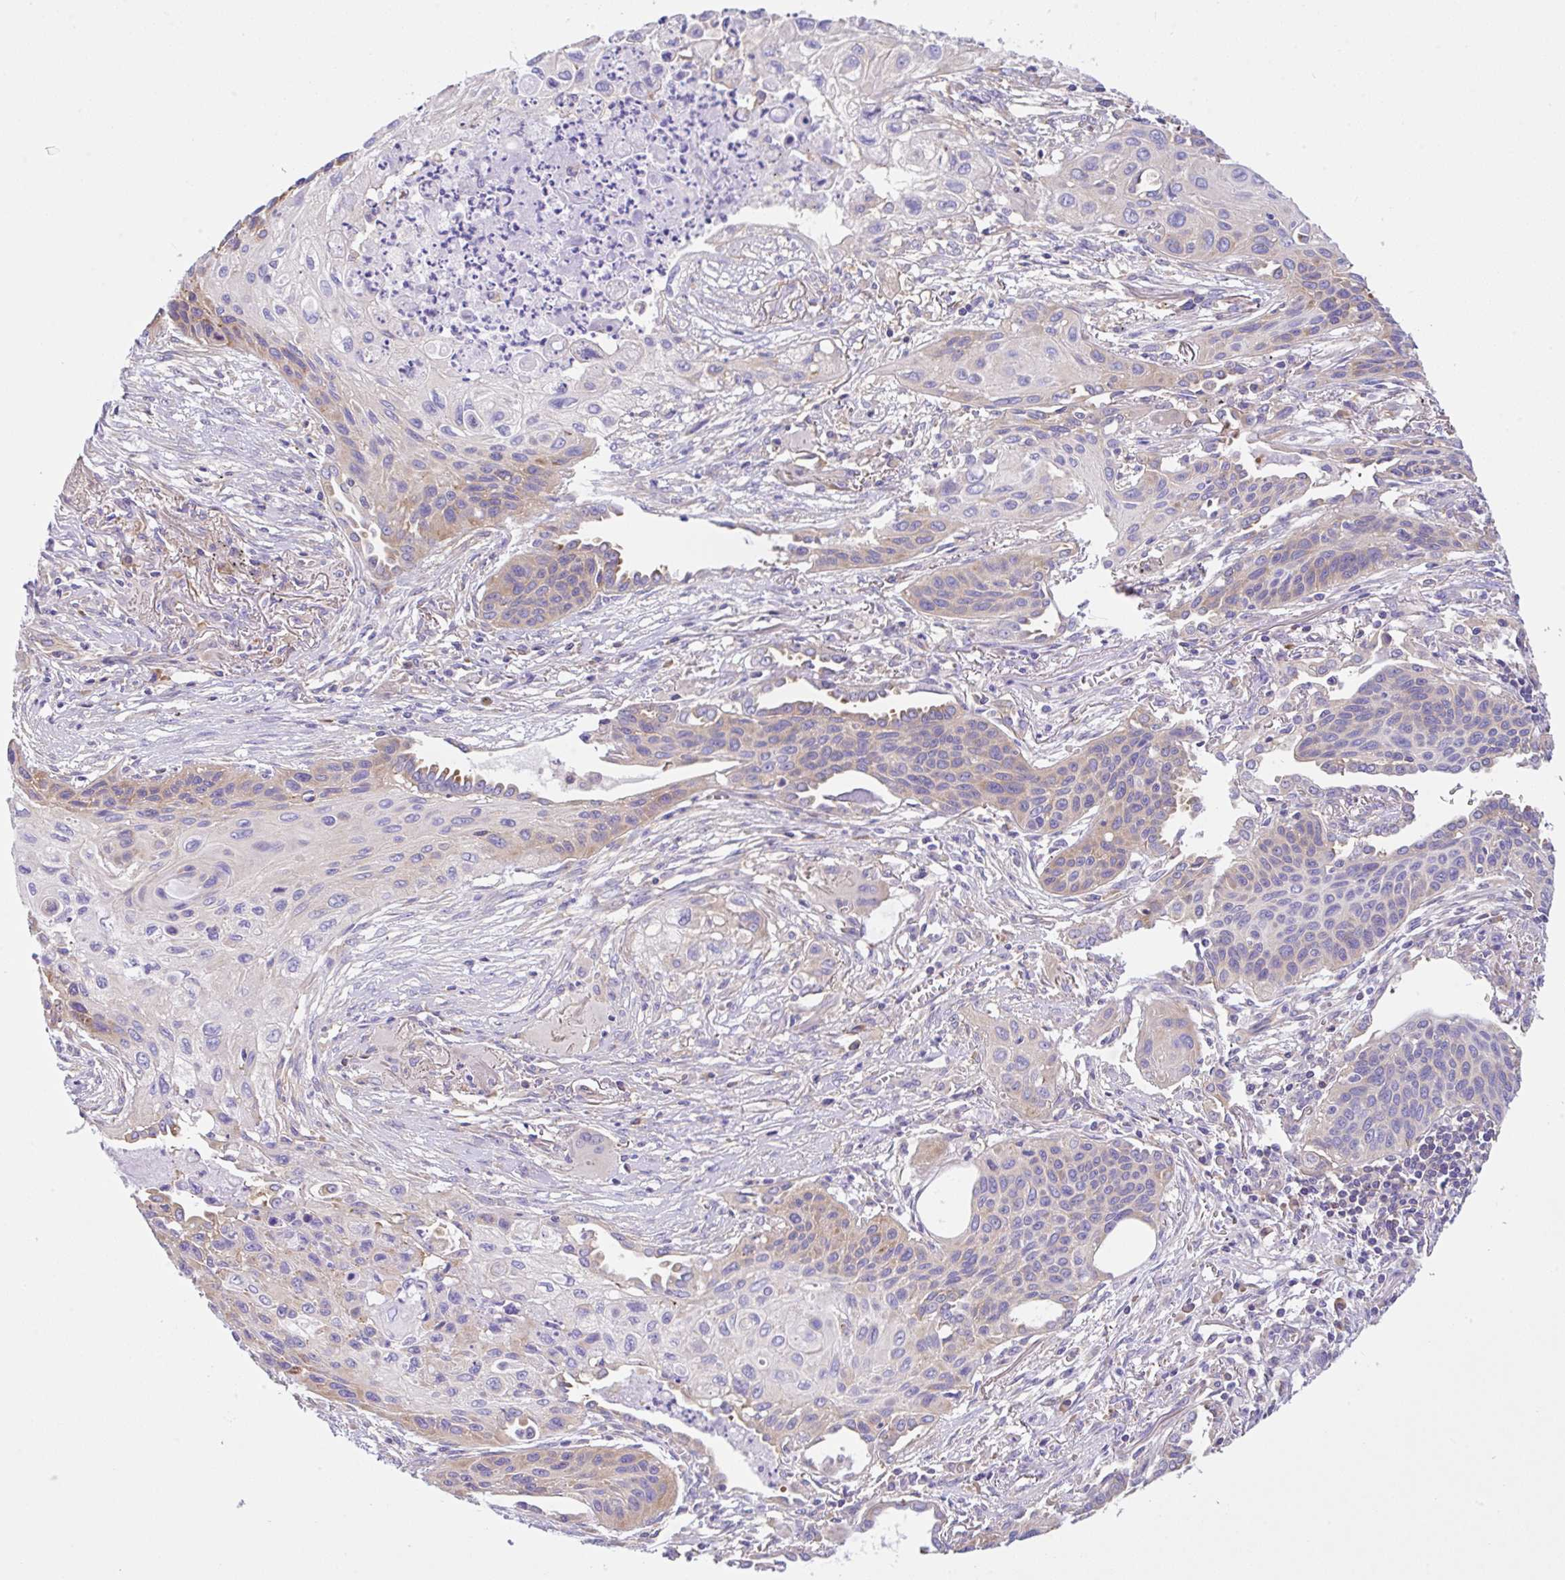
{"staining": {"intensity": "weak", "quantity": "<25%", "location": "cytoplasmic/membranous"}, "tissue": "lung cancer", "cell_type": "Tumor cells", "image_type": "cancer", "snomed": [{"axis": "morphology", "description": "Squamous cell carcinoma, NOS"}, {"axis": "topography", "description": "Lung"}], "caption": "Immunohistochemical staining of squamous cell carcinoma (lung) shows no significant staining in tumor cells.", "gene": "GFPT2", "patient": {"sex": "male", "age": 71}}